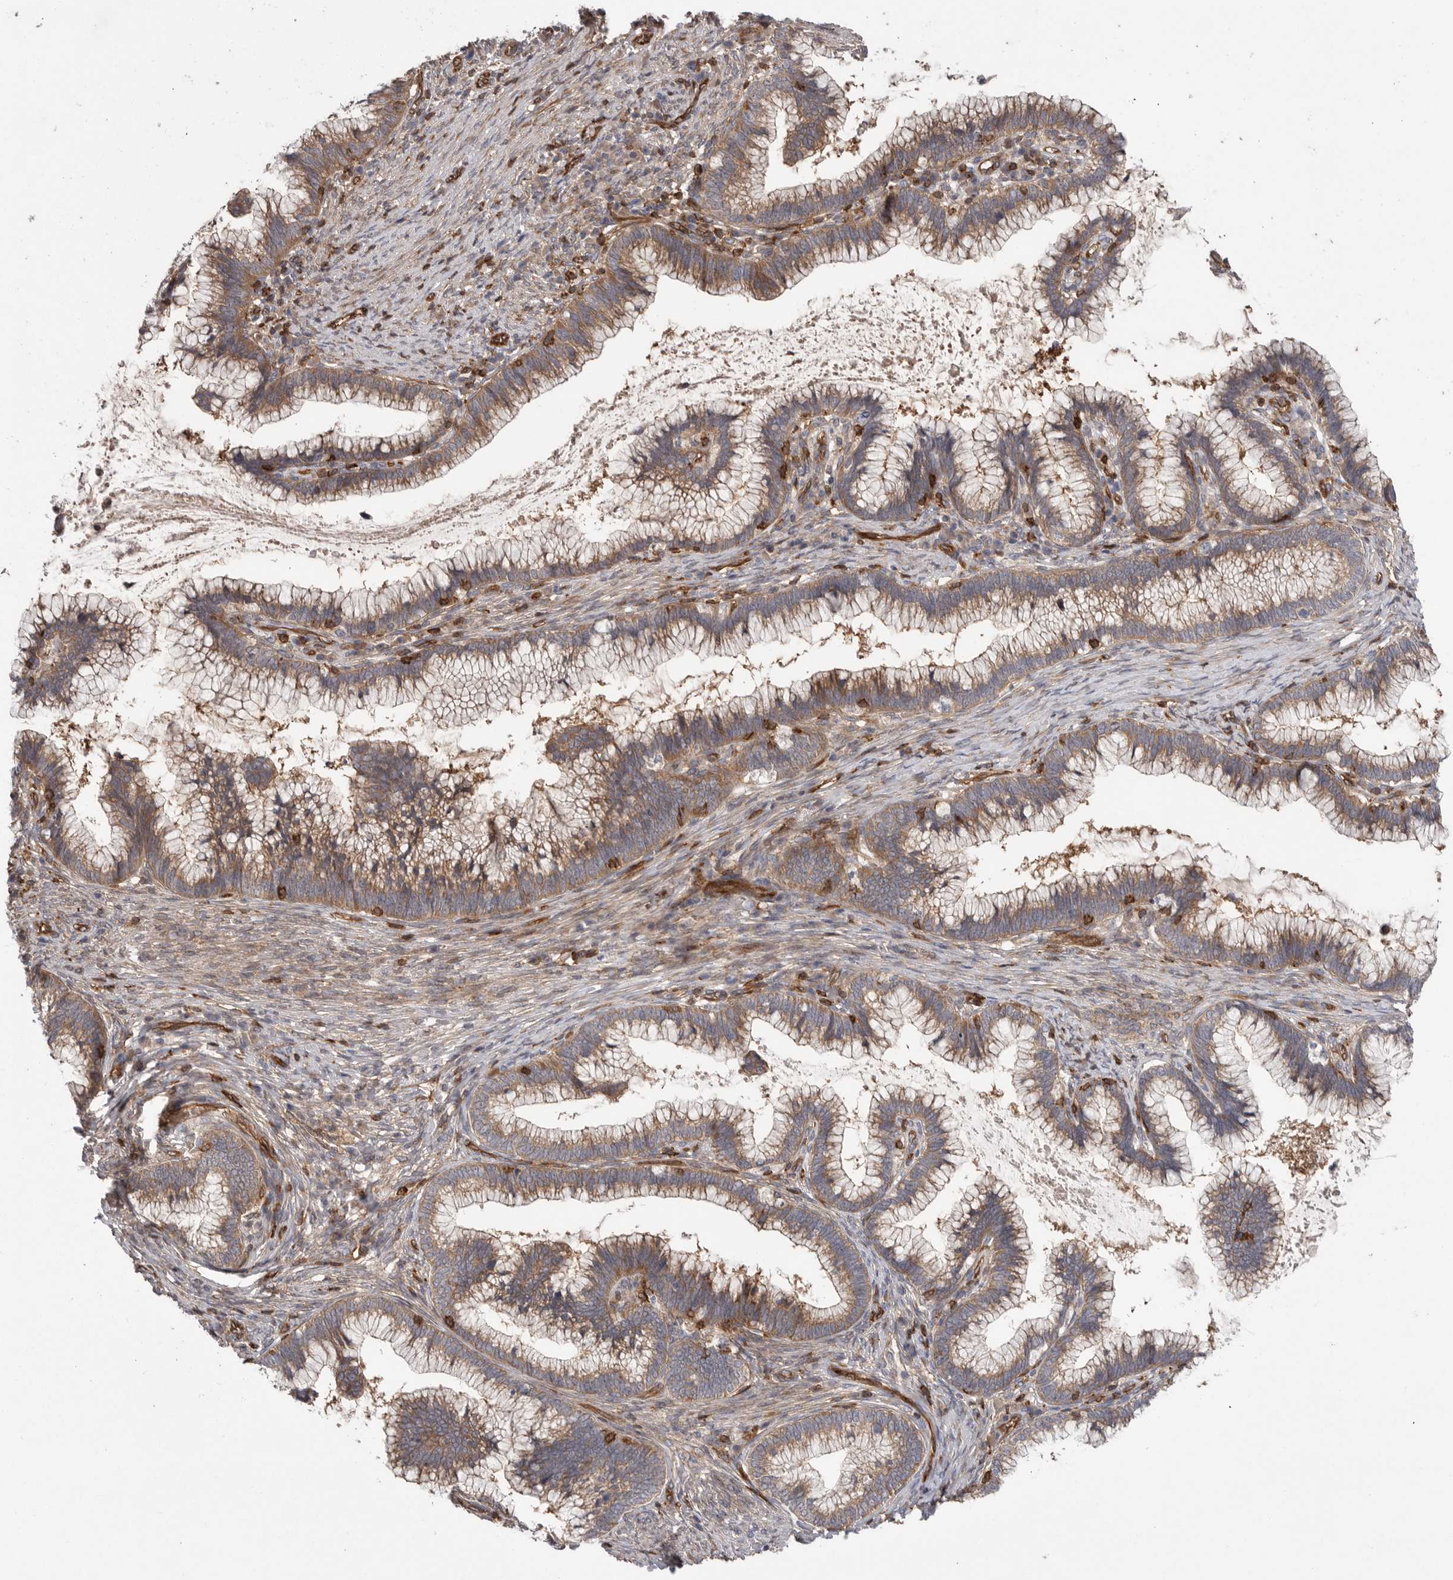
{"staining": {"intensity": "moderate", "quantity": ">75%", "location": "cytoplasmic/membranous"}, "tissue": "cervical cancer", "cell_type": "Tumor cells", "image_type": "cancer", "snomed": [{"axis": "morphology", "description": "Adenocarcinoma, NOS"}, {"axis": "topography", "description": "Cervix"}], "caption": "Human cervical cancer stained for a protein (brown) reveals moderate cytoplasmic/membranous positive expression in approximately >75% of tumor cells.", "gene": "PRKCH", "patient": {"sex": "female", "age": 36}}